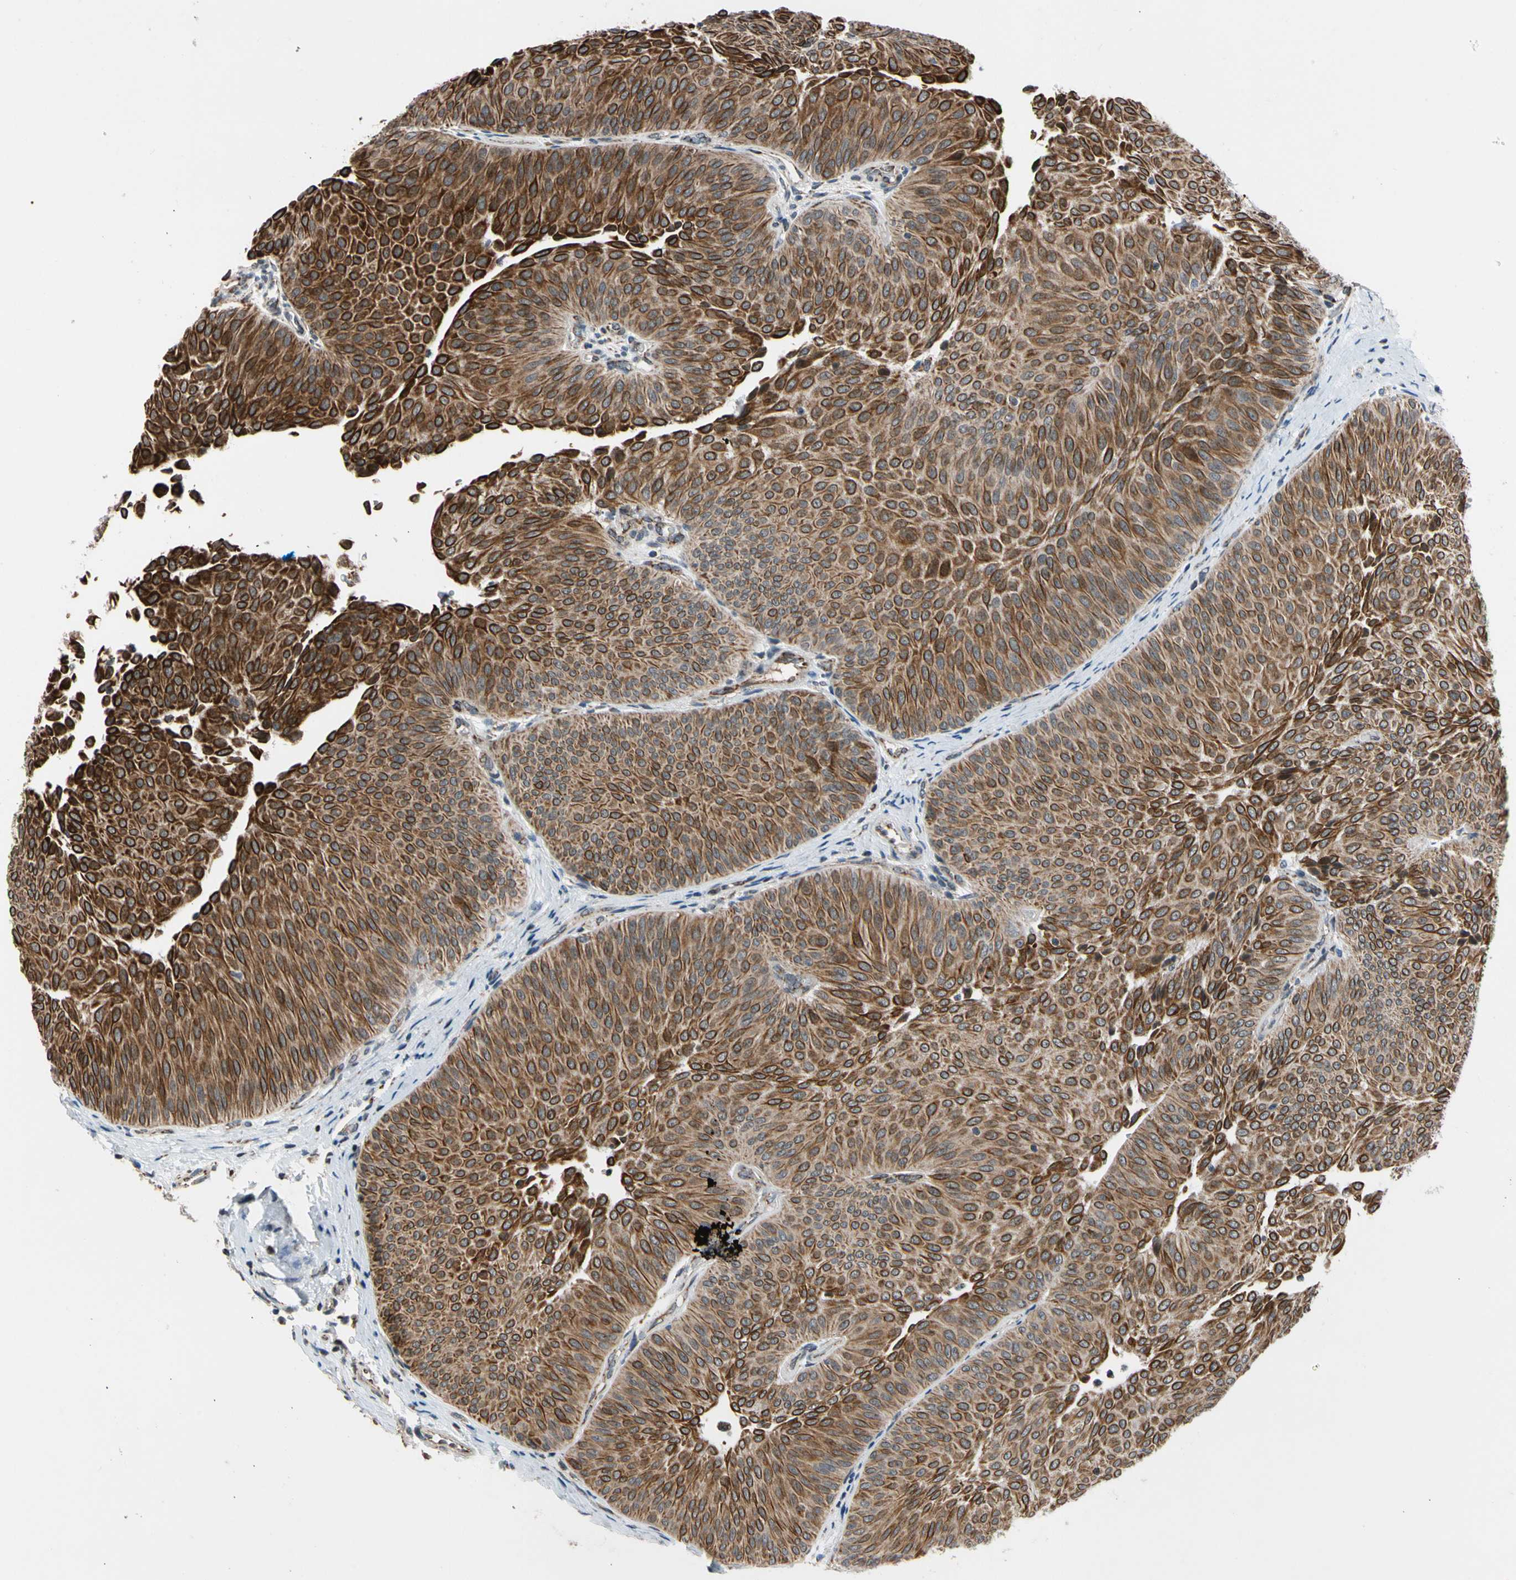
{"staining": {"intensity": "strong", "quantity": ">75%", "location": "cytoplasmic/membranous"}, "tissue": "urothelial cancer", "cell_type": "Tumor cells", "image_type": "cancer", "snomed": [{"axis": "morphology", "description": "Urothelial carcinoma, Low grade"}, {"axis": "topography", "description": "Urinary bladder"}], "caption": "Immunohistochemical staining of low-grade urothelial carcinoma reveals strong cytoplasmic/membranous protein positivity in approximately >75% of tumor cells.", "gene": "KHDC4", "patient": {"sex": "female", "age": 60}}